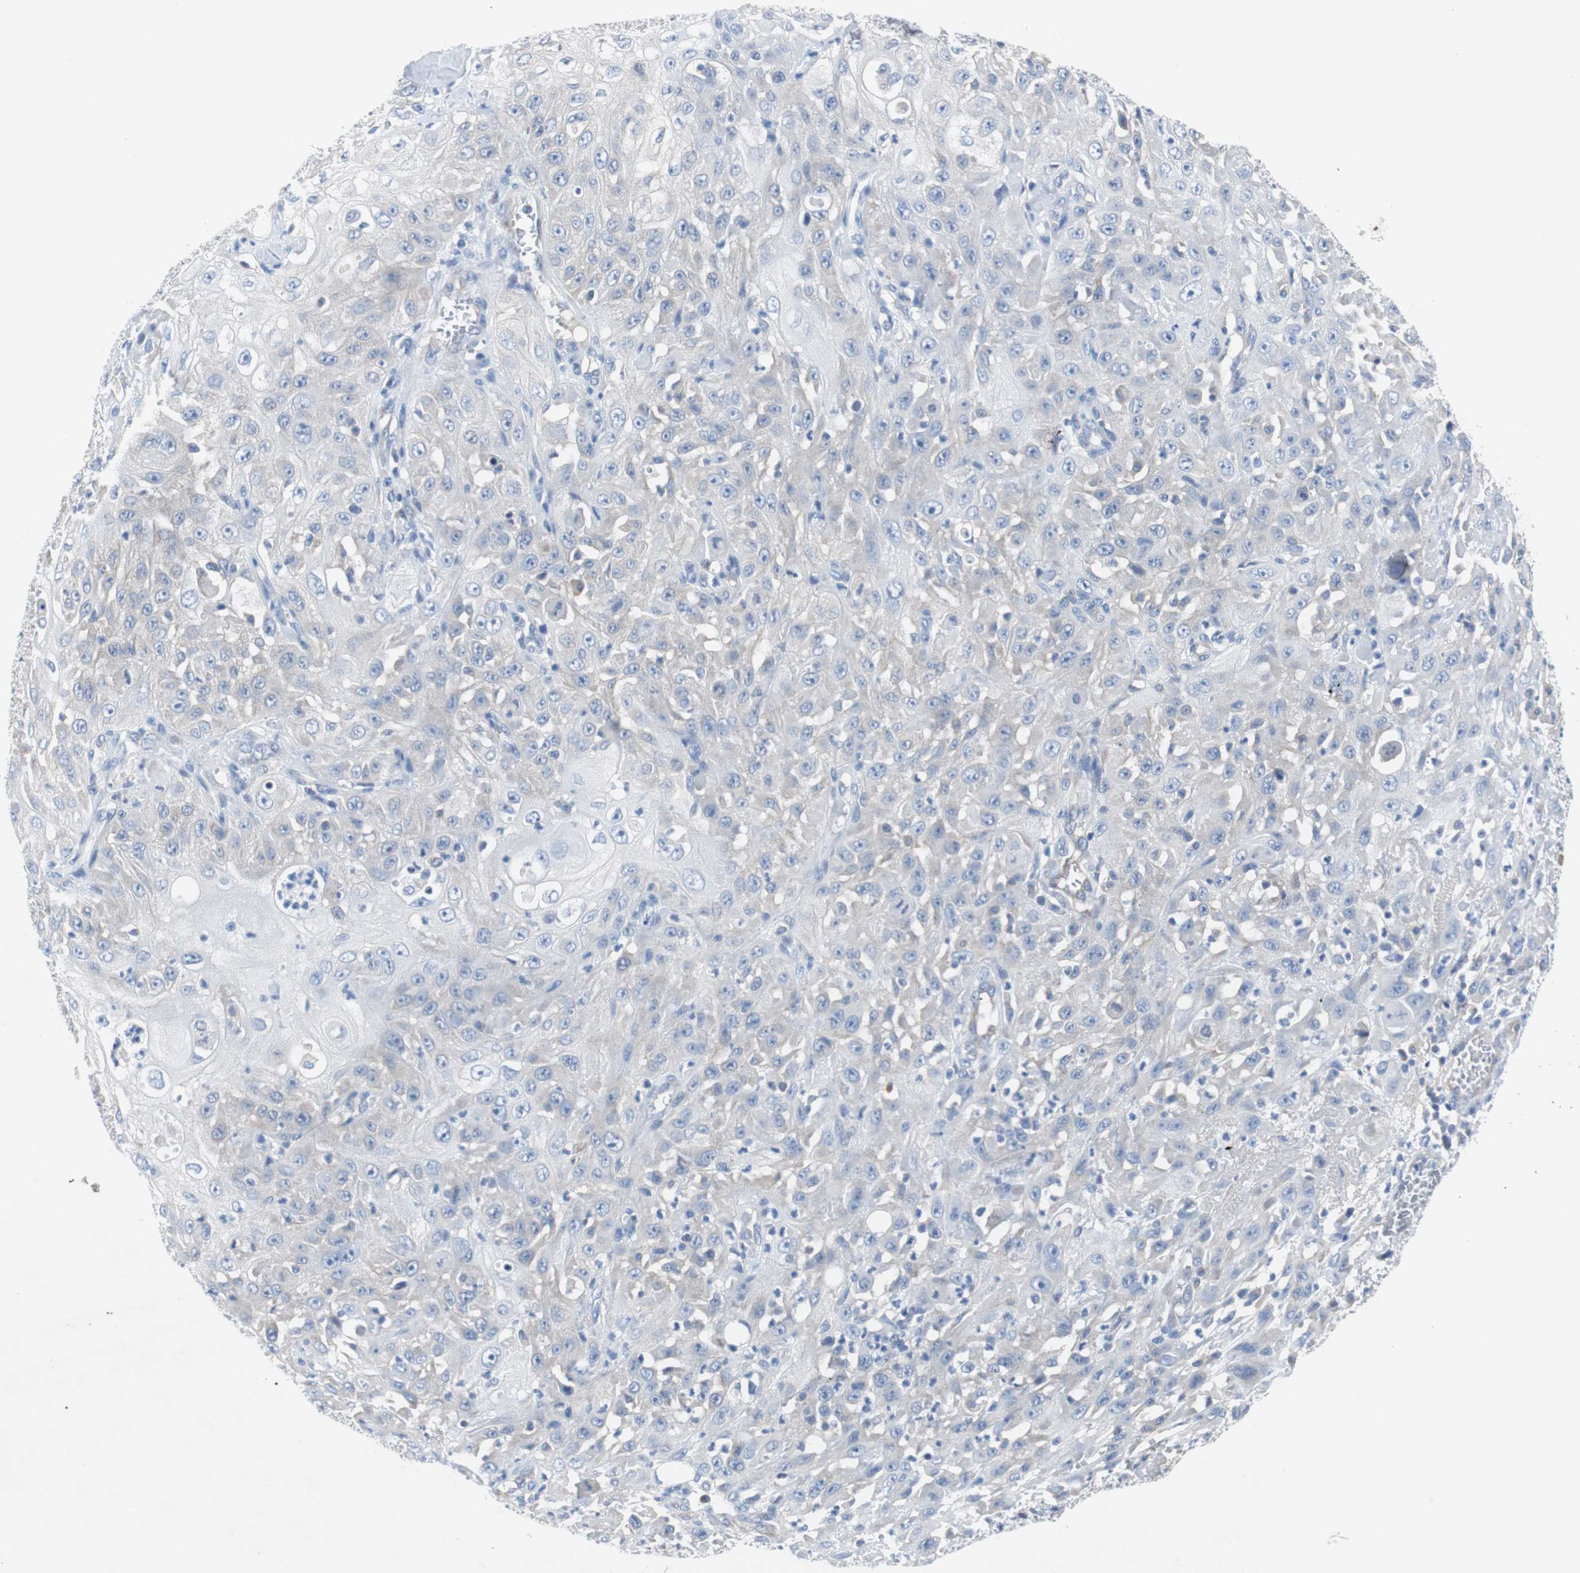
{"staining": {"intensity": "negative", "quantity": "none", "location": "none"}, "tissue": "skin cancer", "cell_type": "Tumor cells", "image_type": "cancer", "snomed": [{"axis": "morphology", "description": "Squamous cell carcinoma, NOS"}, {"axis": "morphology", "description": "Squamous cell carcinoma, metastatic, NOS"}, {"axis": "topography", "description": "Skin"}, {"axis": "topography", "description": "Lymph node"}], "caption": "Protein analysis of skin cancer displays no significant expression in tumor cells.", "gene": "EEF2K", "patient": {"sex": "male", "age": 75}}